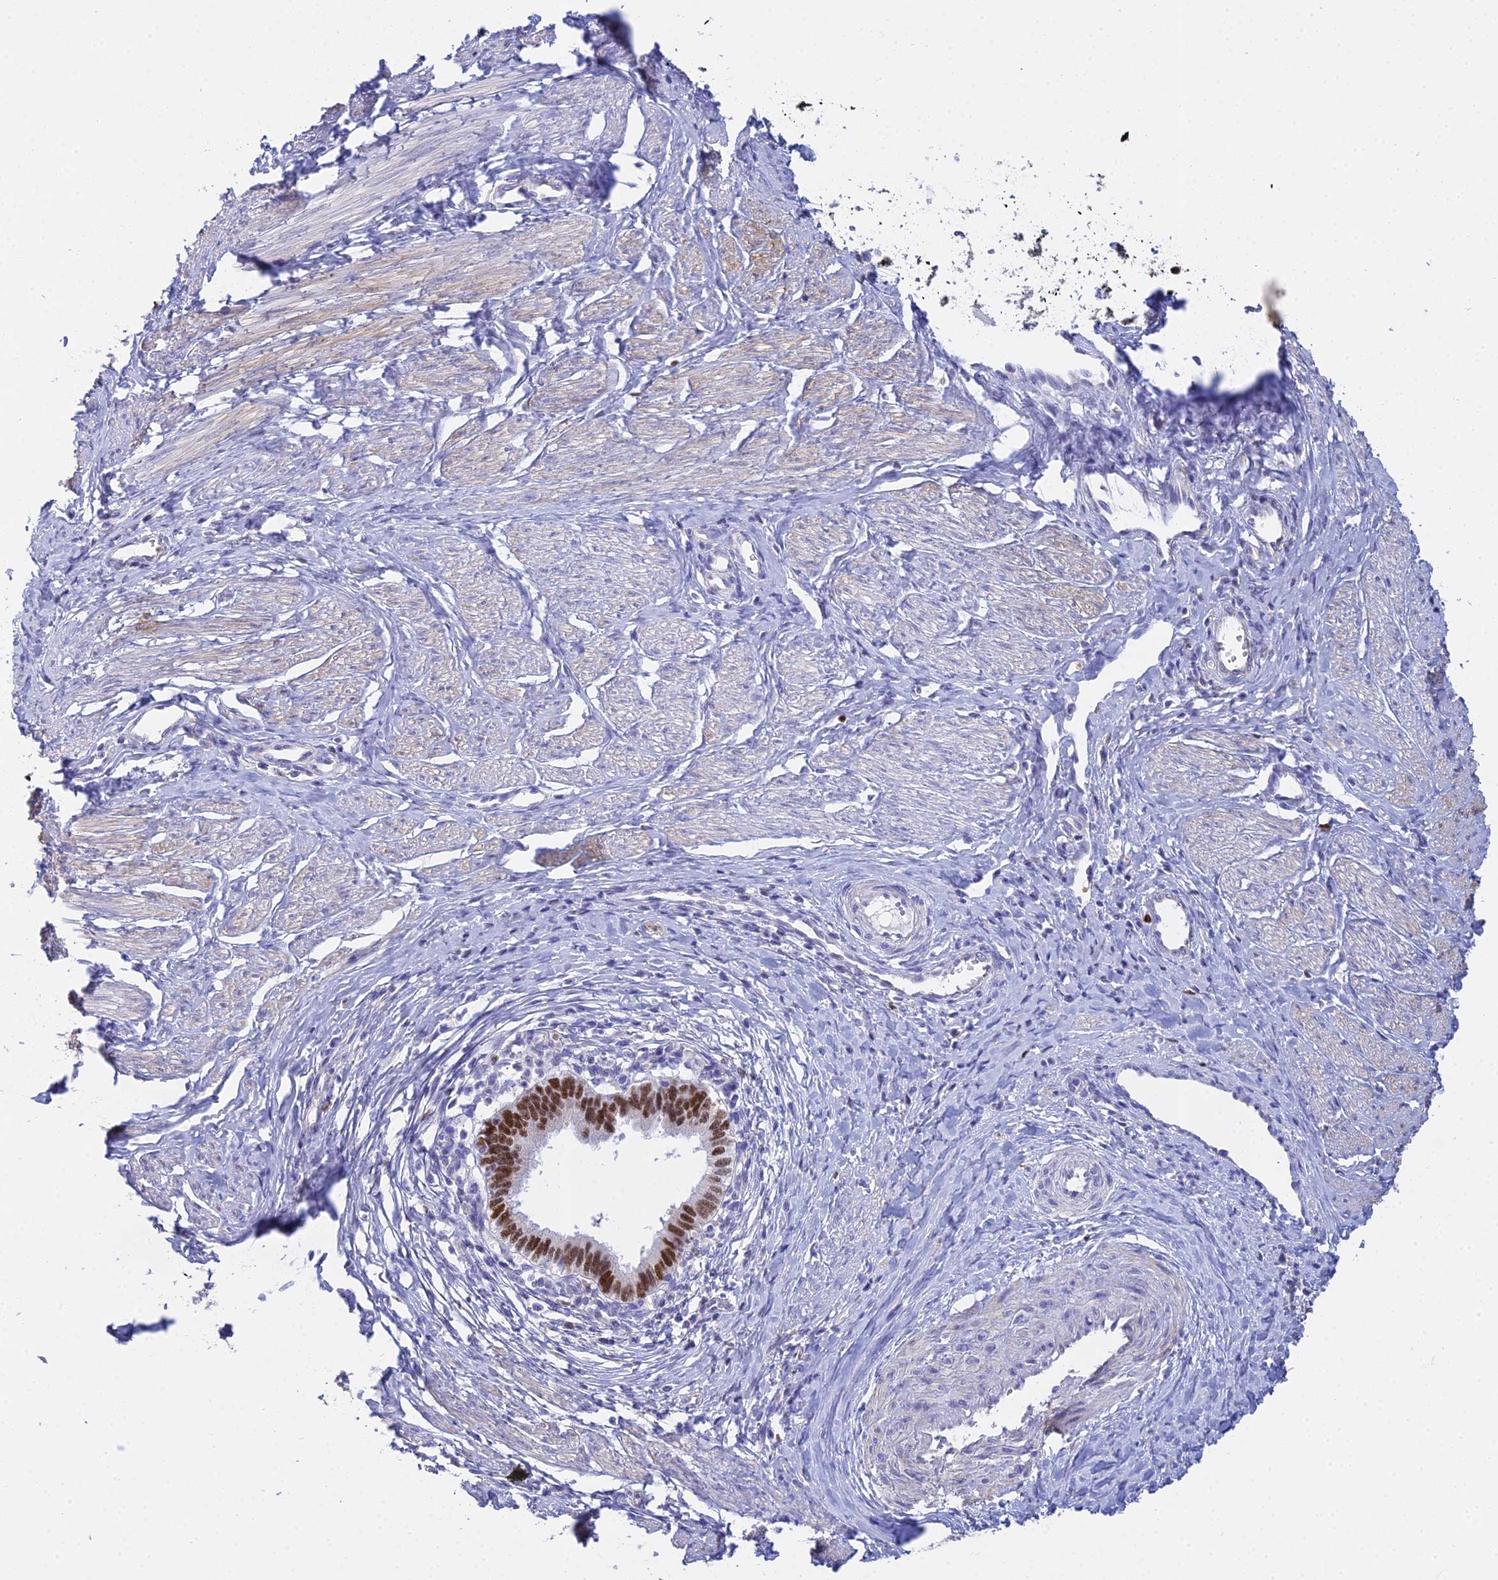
{"staining": {"intensity": "strong", "quantity": ">75%", "location": "nuclear"}, "tissue": "cervical cancer", "cell_type": "Tumor cells", "image_type": "cancer", "snomed": [{"axis": "morphology", "description": "Adenocarcinoma, NOS"}, {"axis": "topography", "description": "Cervix"}], "caption": "Strong nuclear positivity is seen in about >75% of tumor cells in cervical cancer (adenocarcinoma). Using DAB (3,3'-diaminobenzidine) (brown) and hematoxylin (blue) stains, captured at high magnification using brightfield microscopy.", "gene": "MCM2", "patient": {"sex": "female", "age": 36}}